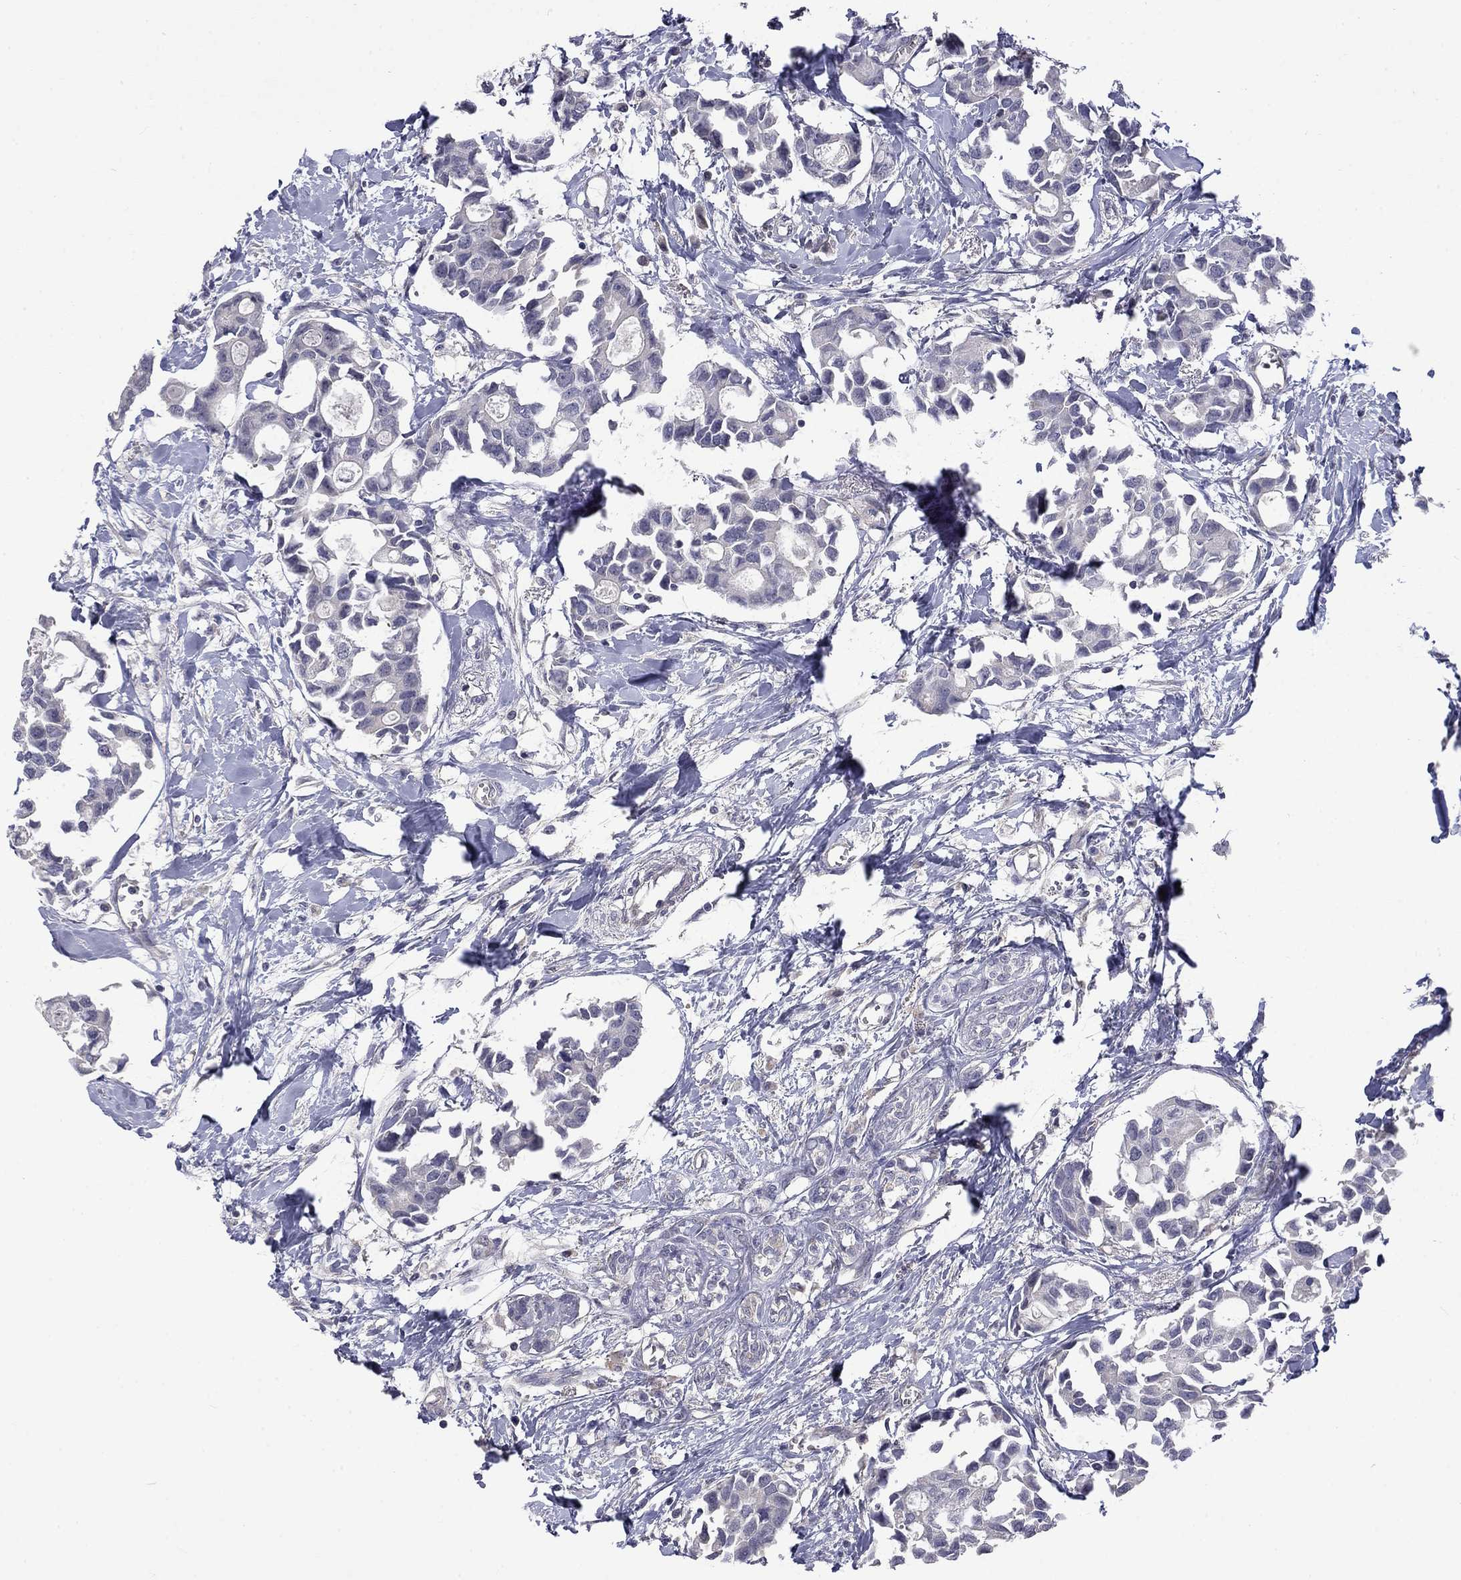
{"staining": {"intensity": "negative", "quantity": "none", "location": "none"}, "tissue": "breast cancer", "cell_type": "Tumor cells", "image_type": "cancer", "snomed": [{"axis": "morphology", "description": "Duct carcinoma"}, {"axis": "topography", "description": "Breast"}], "caption": "Human intraductal carcinoma (breast) stained for a protein using immunohistochemistry exhibits no expression in tumor cells.", "gene": "SLC39A14", "patient": {"sex": "female", "age": 83}}